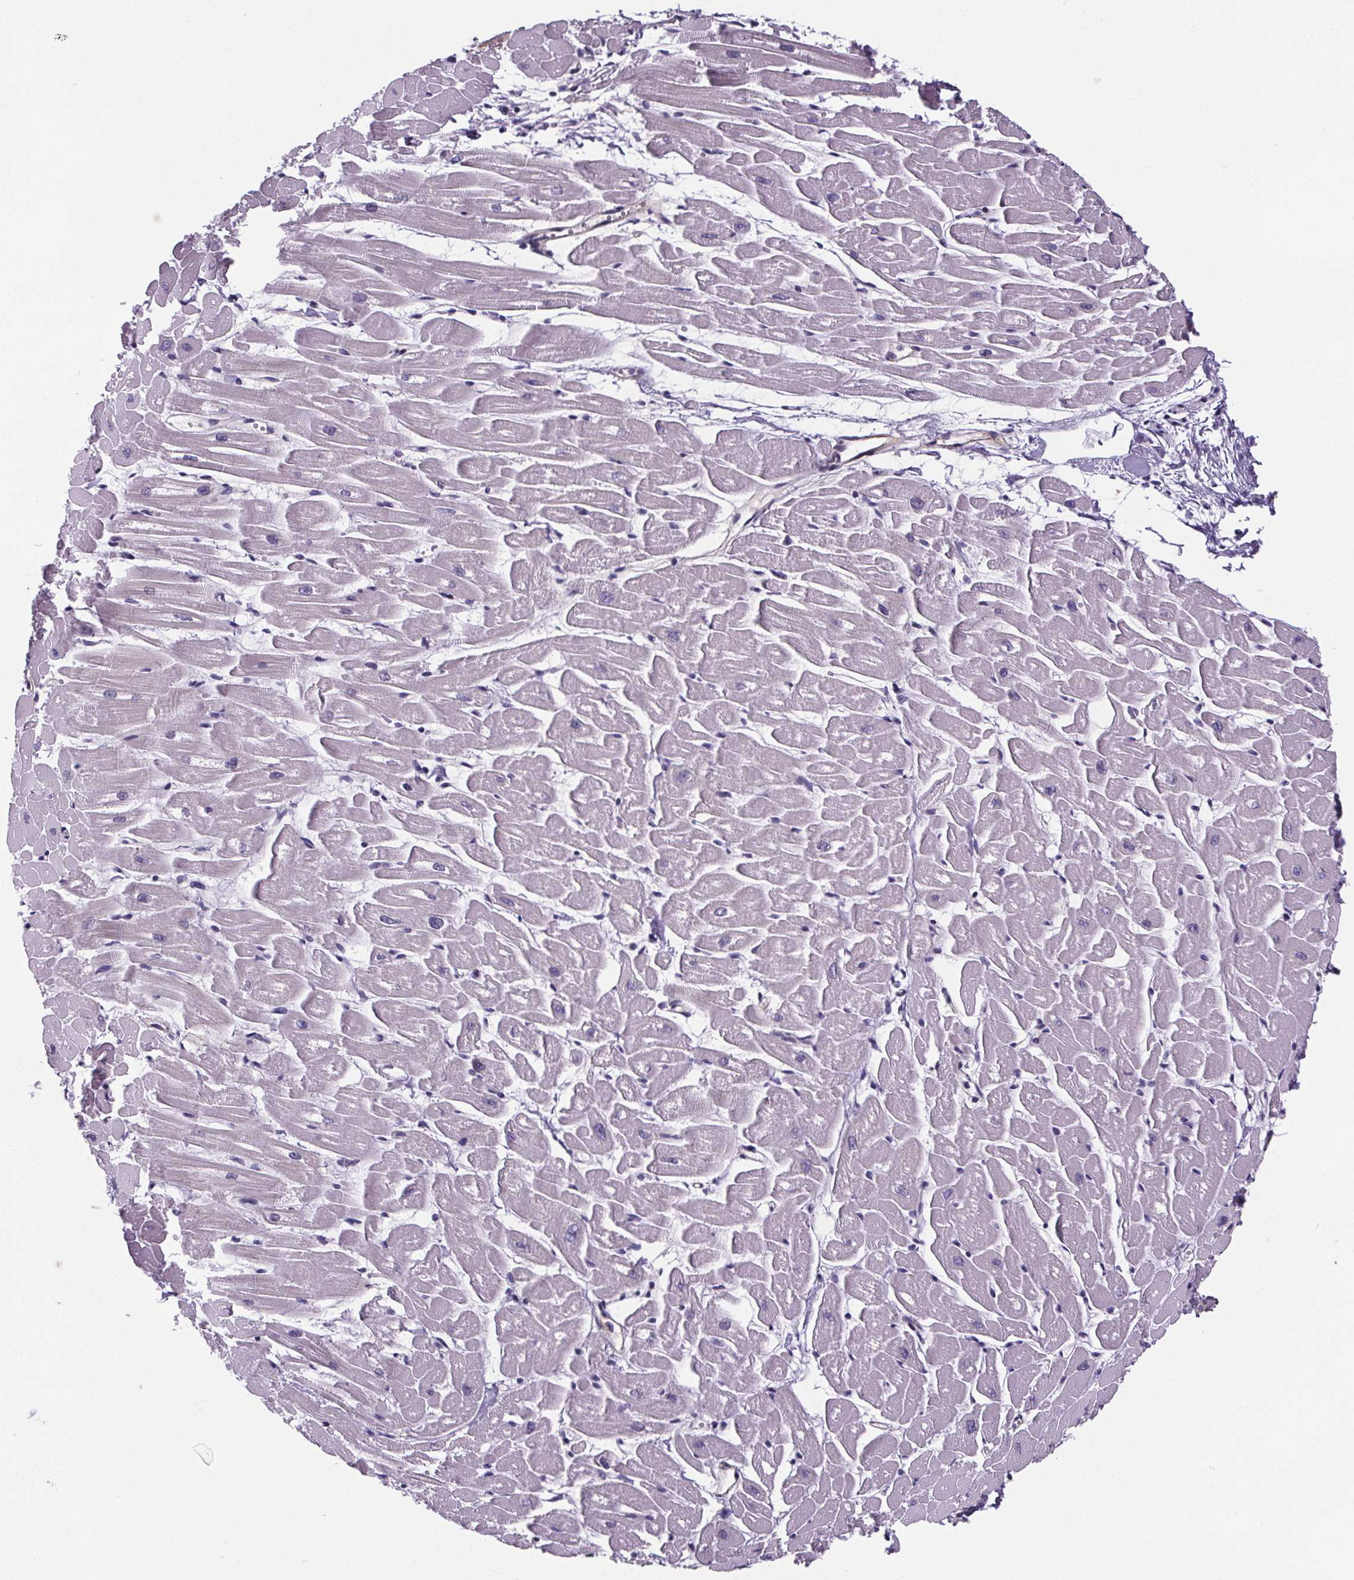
{"staining": {"intensity": "negative", "quantity": "none", "location": "none"}, "tissue": "heart muscle", "cell_type": "Cardiomyocytes", "image_type": "normal", "snomed": [{"axis": "morphology", "description": "Normal tissue, NOS"}, {"axis": "topography", "description": "Heart"}], "caption": "Immunohistochemical staining of normal human heart muscle demonstrates no significant expression in cardiomyocytes. (Immunohistochemistry (ihc), brightfield microscopy, high magnification).", "gene": "TTC12", "patient": {"sex": "male", "age": 57}}